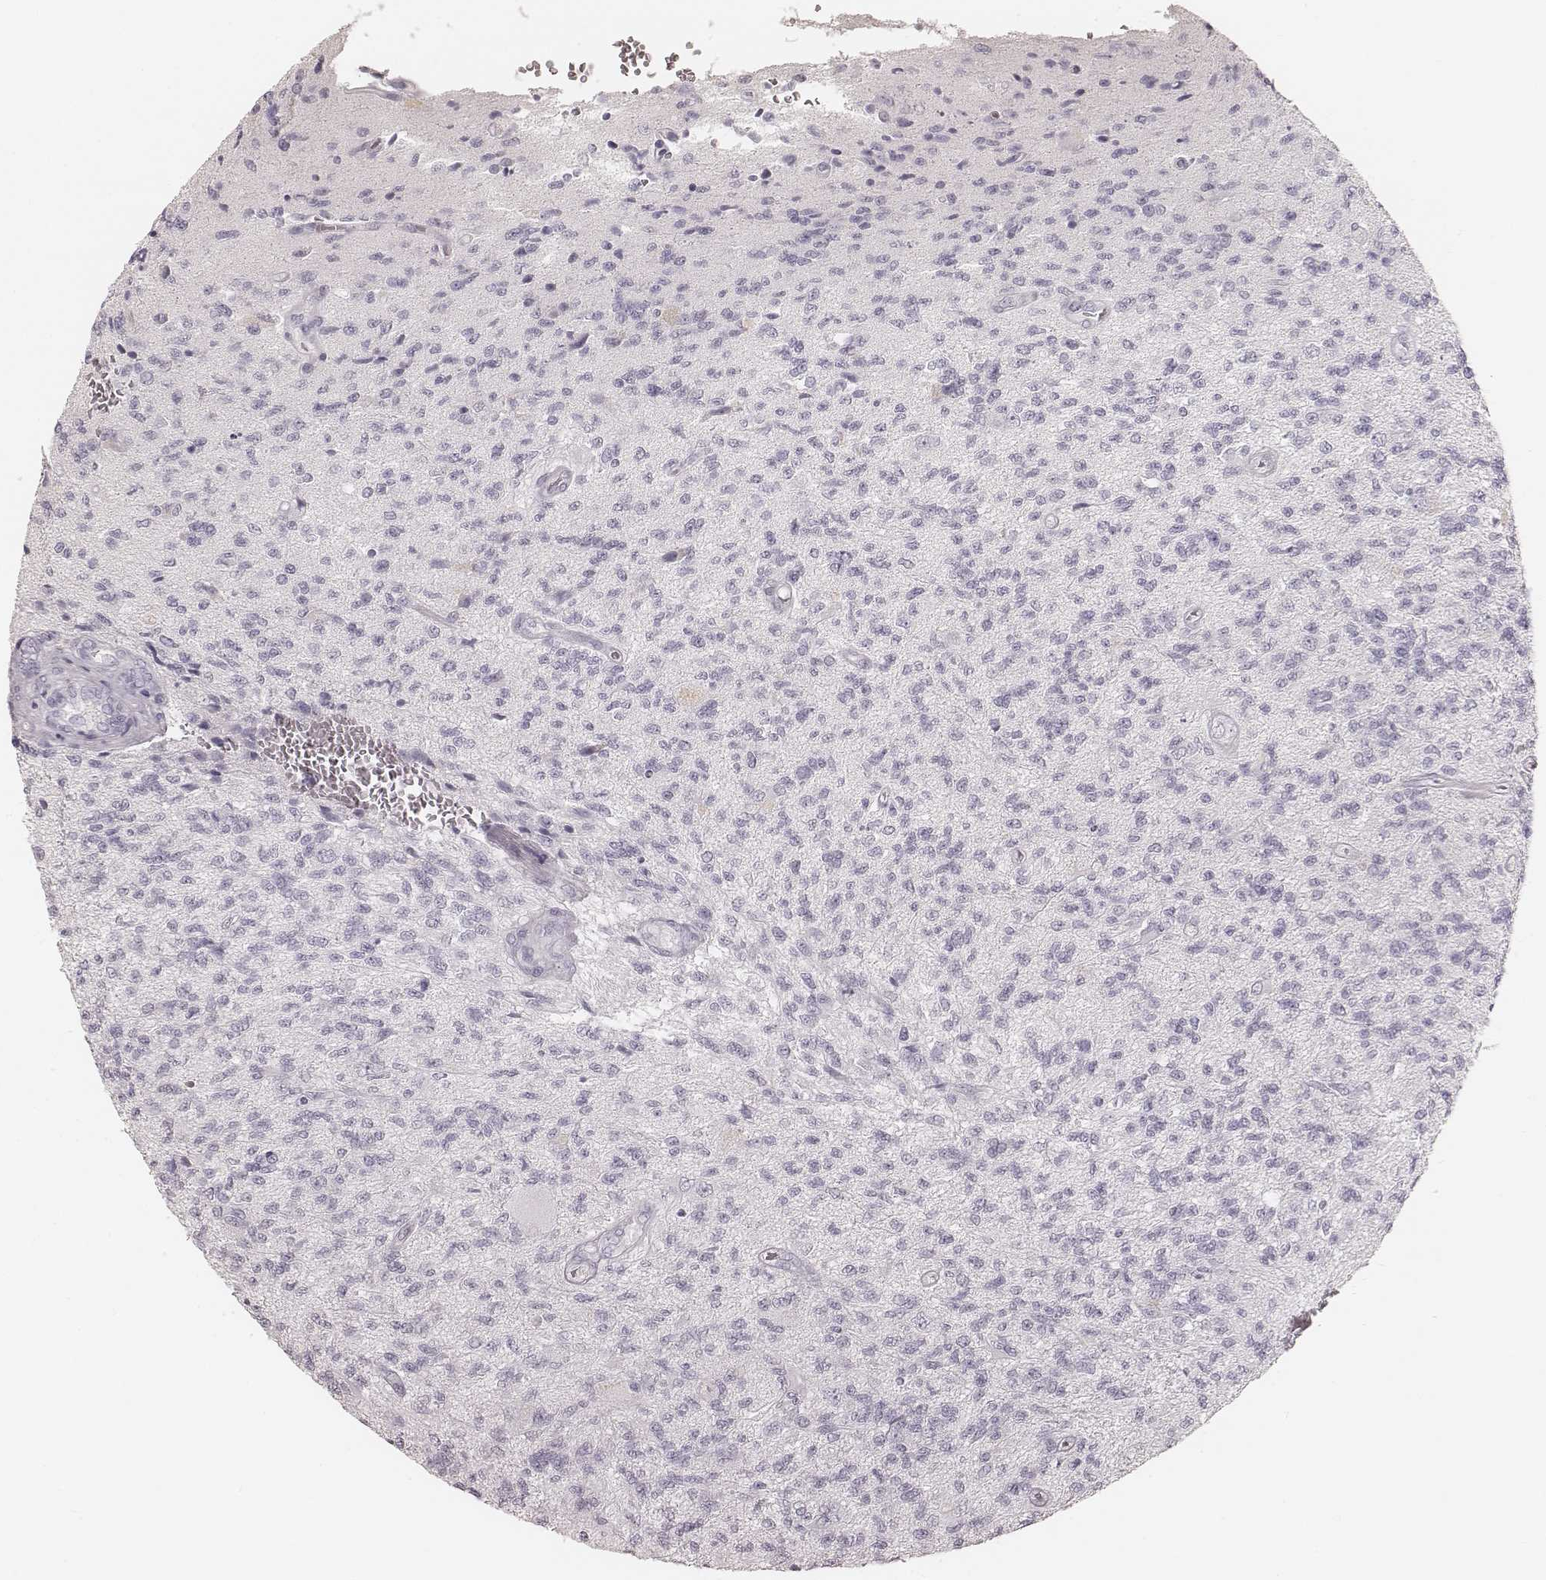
{"staining": {"intensity": "negative", "quantity": "none", "location": "none"}, "tissue": "glioma", "cell_type": "Tumor cells", "image_type": "cancer", "snomed": [{"axis": "morphology", "description": "Glioma, malignant, High grade"}, {"axis": "topography", "description": "Brain"}], "caption": "DAB immunohistochemical staining of malignant glioma (high-grade) shows no significant expression in tumor cells. (DAB immunohistochemistry (IHC) visualized using brightfield microscopy, high magnification).", "gene": "KRT26", "patient": {"sex": "male", "age": 56}}